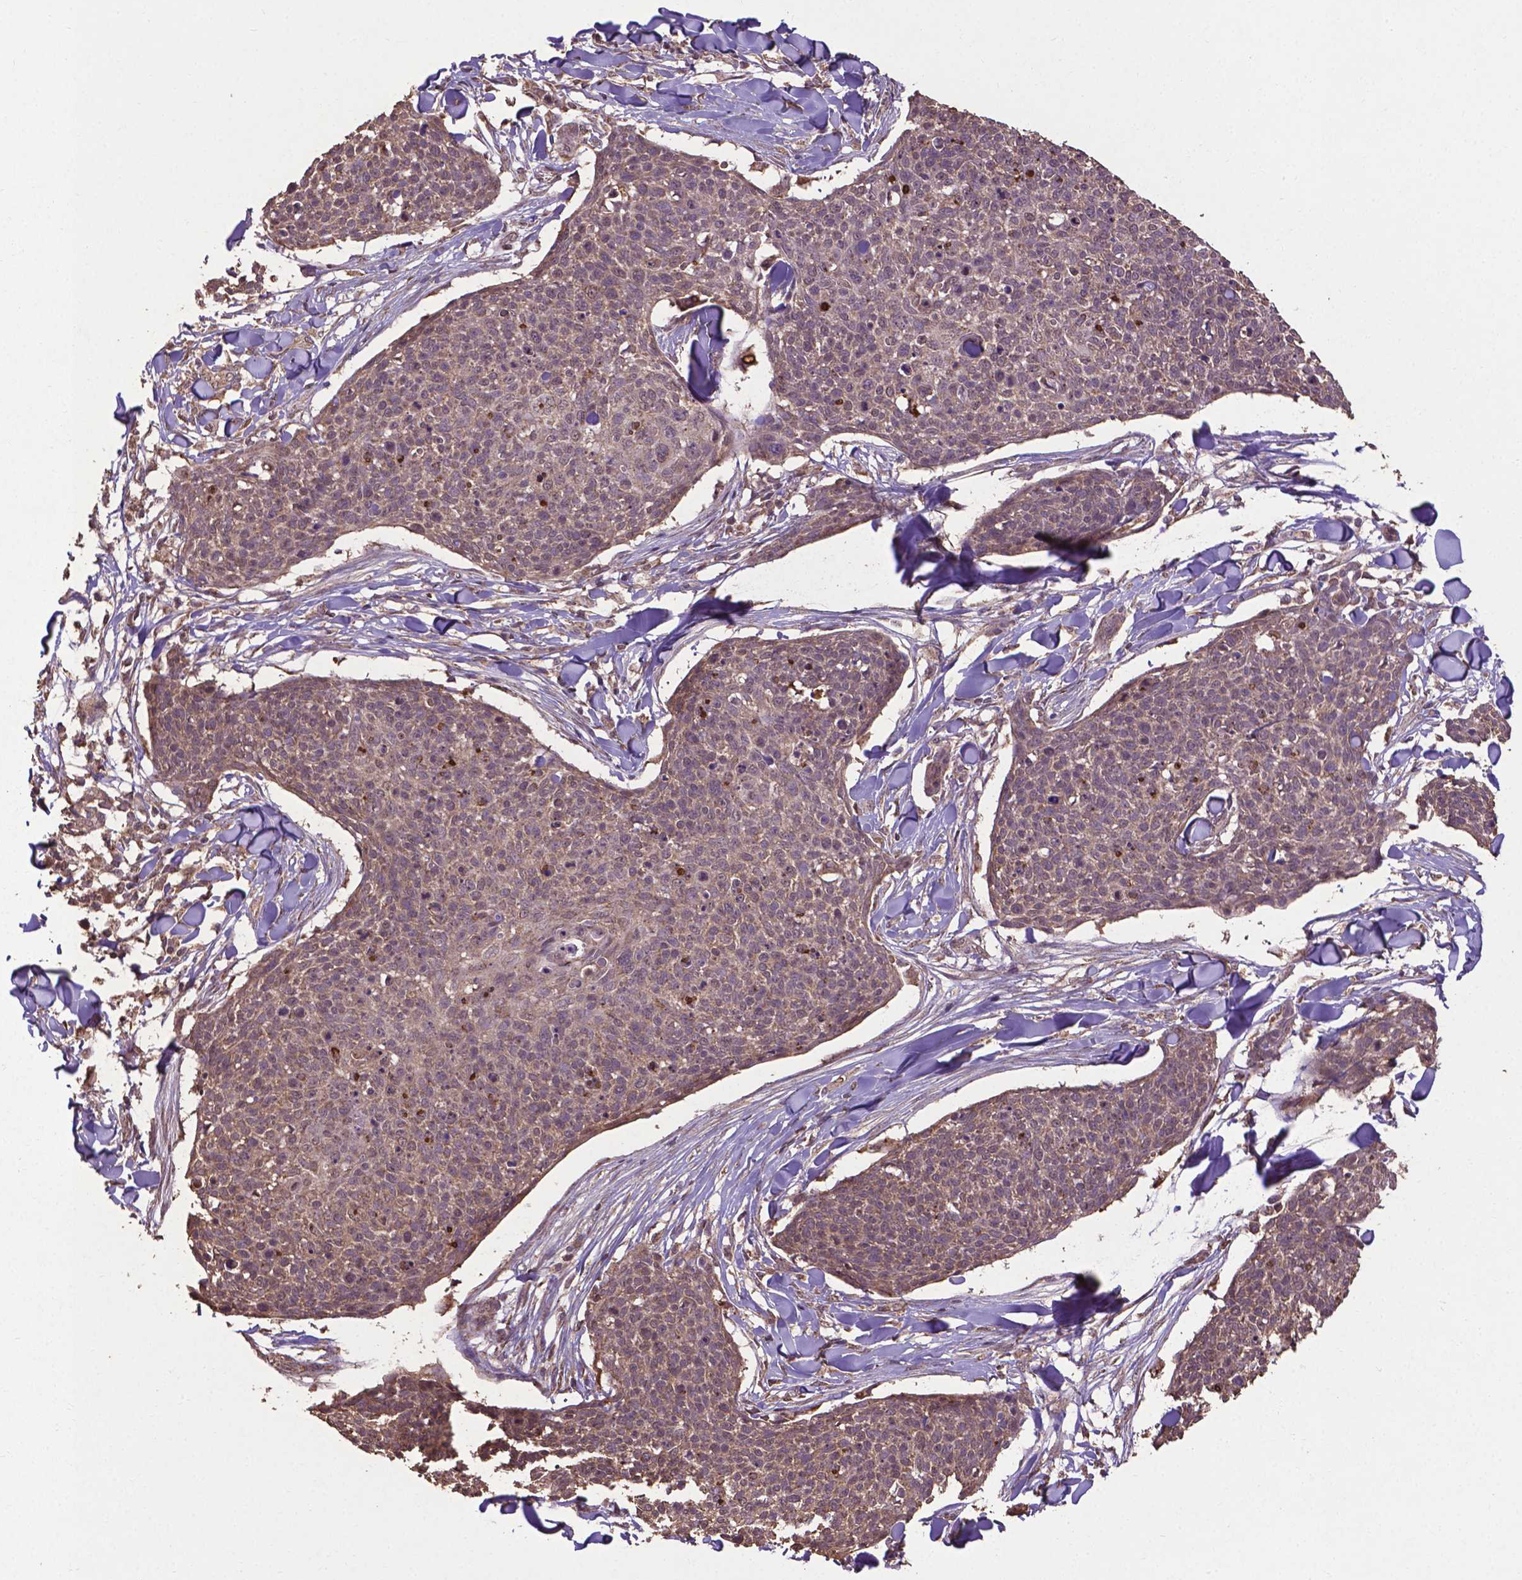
{"staining": {"intensity": "weak", "quantity": ">75%", "location": "cytoplasmic/membranous,nuclear"}, "tissue": "skin cancer", "cell_type": "Tumor cells", "image_type": "cancer", "snomed": [{"axis": "morphology", "description": "Squamous cell carcinoma, NOS"}, {"axis": "topography", "description": "Skin"}, {"axis": "topography", "description": "Vulva"}], "caption": "Immunohistochemical staining of skin squamous cell carcinoma exhibits low levels of weak cytoplasmic/membranous and nuclear positivity in about >75% of tumor cells. The staining is performed using DAB brown chromogen to label protein expression. The nuclei are counter-stained blue using hematoxylin.", "gene": "DCAF1", "patient": {"sex": "female", "age": 75}}